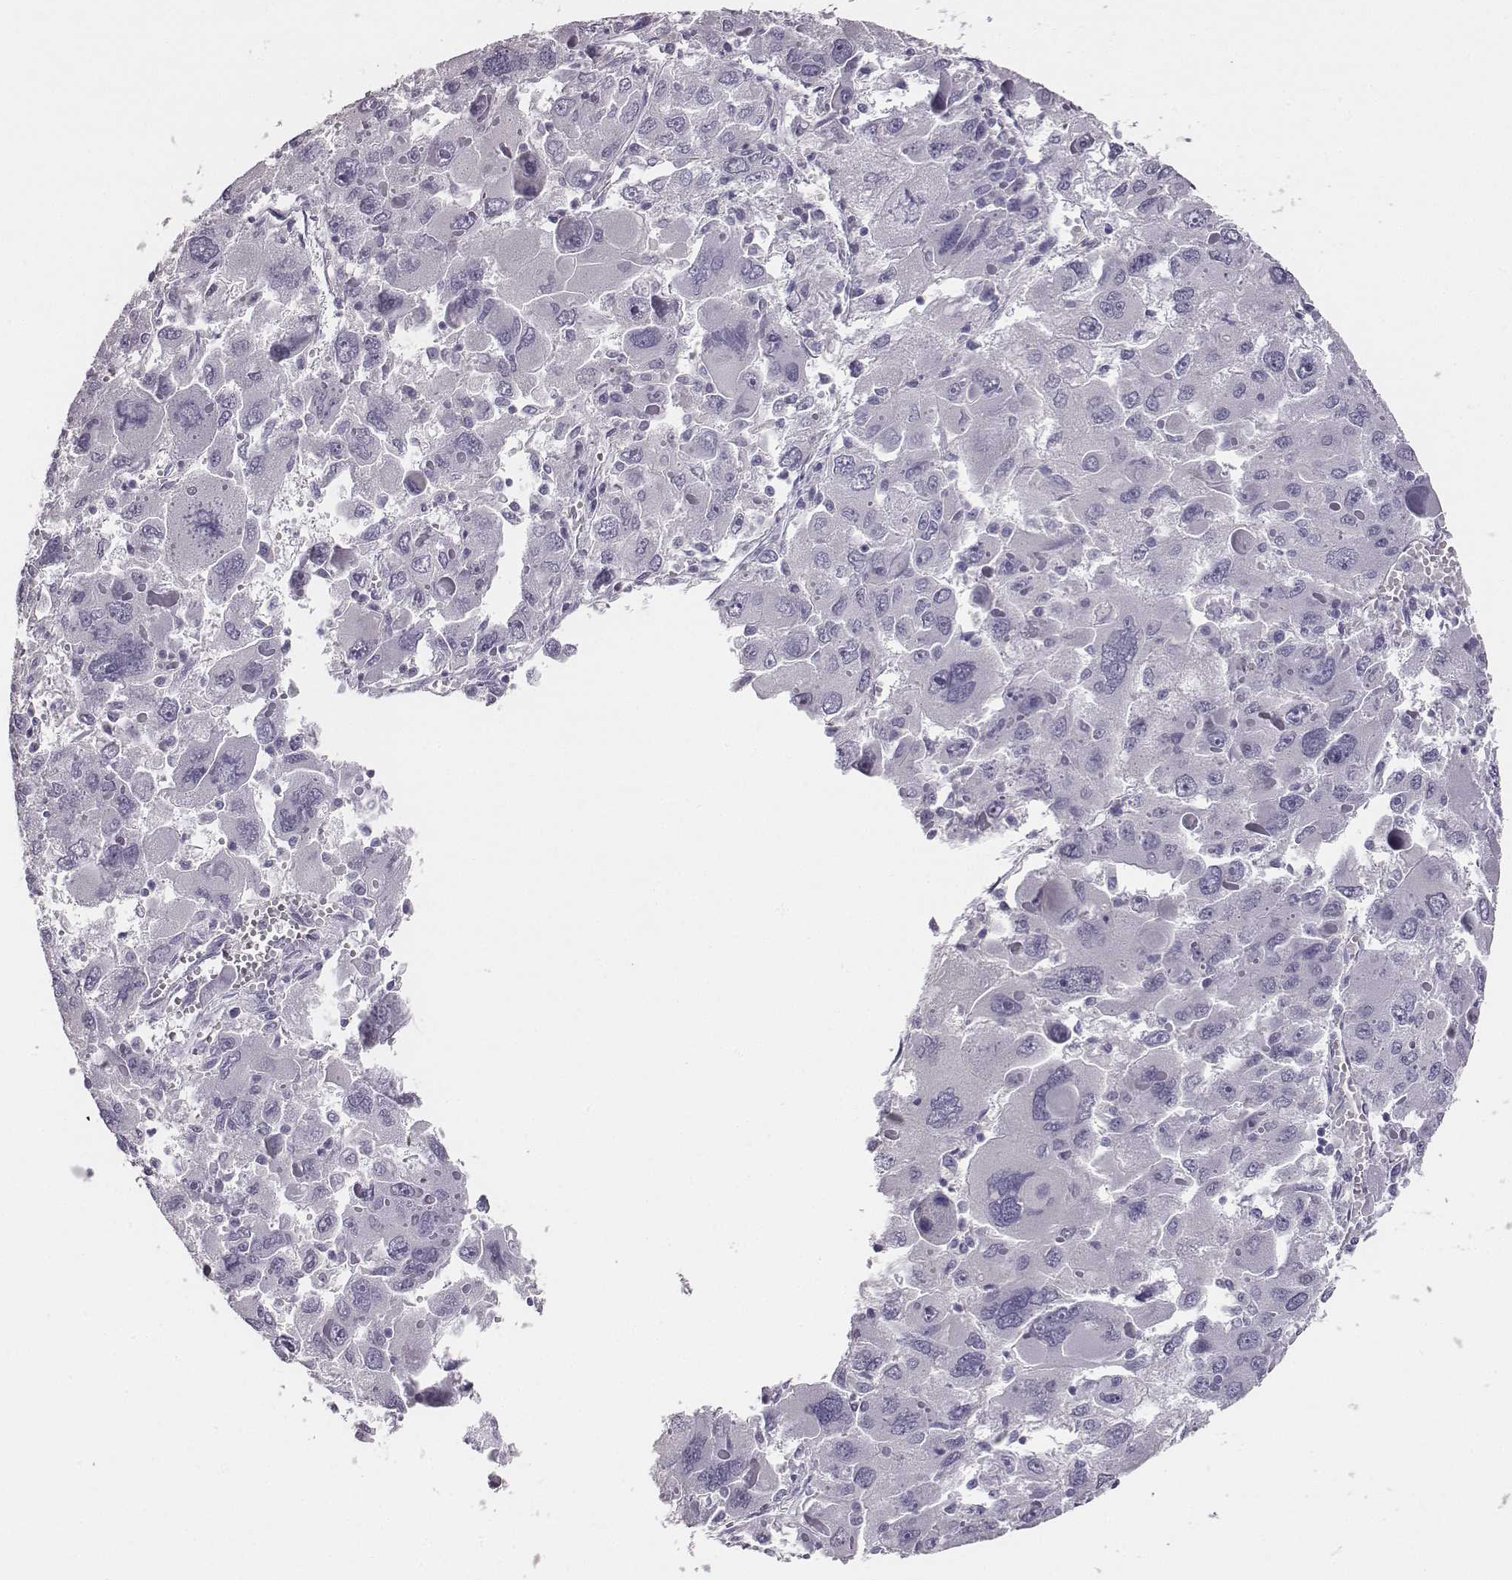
{"staining": {"intensity": "negative", "quantity": "none", "location": "none"}, "tissue": "liver cancer", "cell_type": "Tumor cells", "image_type": "cancer", "snomed": [{"axis": "morphology", "description": "Carcinoma, Hepatocellular, NOS"}, {"axis": "topography", "description": "Liver"}], "caption": "An image of human hepatocellular carcinoma (liver) is negative for staining in tumor cells.", "gene": "ADAM7", "patient": {"sex": "female", "age": 41}}